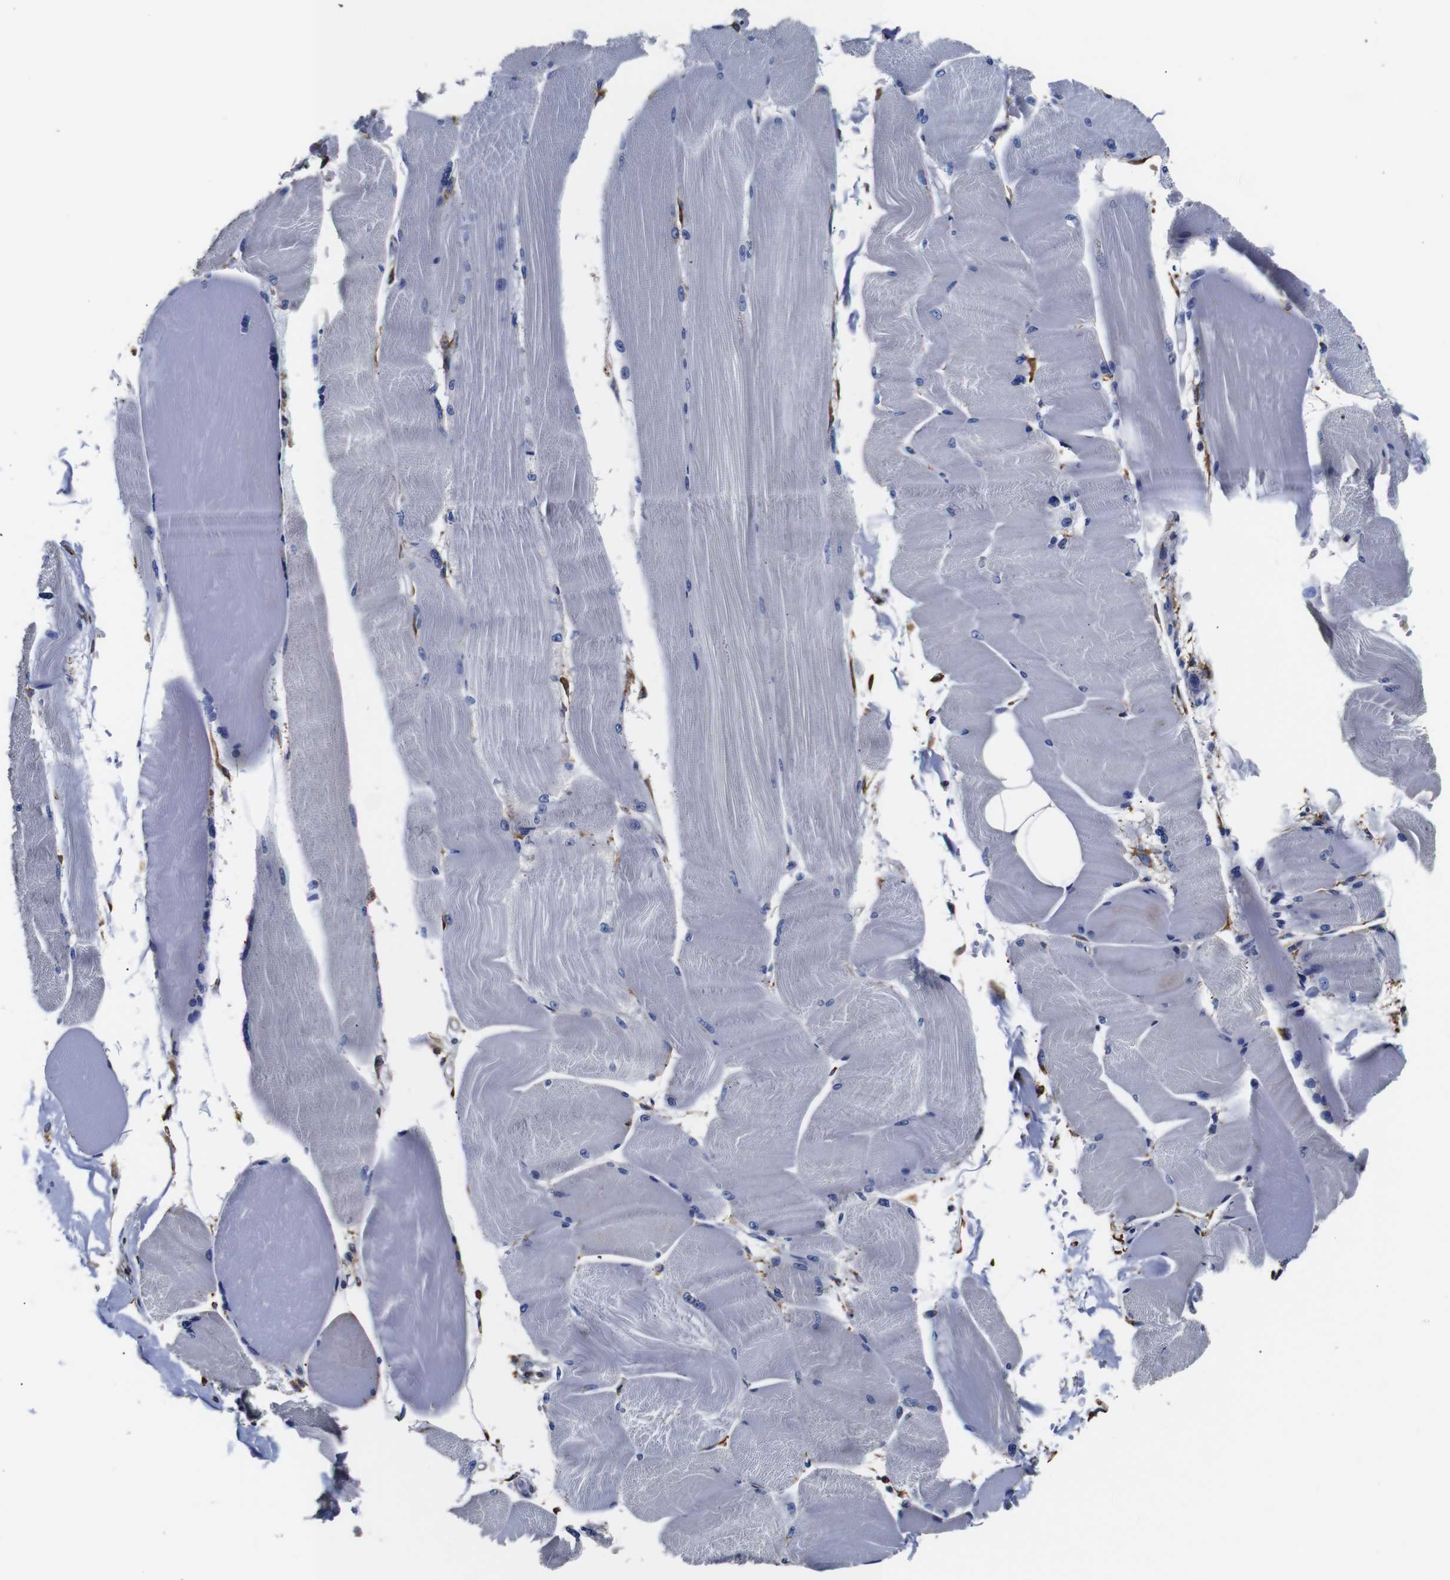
{"staining": {"intensity": "negative", "quantity": "none", "location": "none"}, "tissue": "skeletal muscle", "cell_type": "Myocytes", "image_type": "normal", "snomed": [{"axis": "morphology", "description": "Normal tissue, NOS"}, {"axis": "topography", "description": "Skin"}, {"axis": "topography", "description": "Skeletal muscle"}], "caption": "The histopathology image shows no significant positivity in myocytes of skeletal muscle. (IHC, brightfield microscopy, high magnification).", "gene": "PPIB", "patient": {"sex": "male", "age": 83}}